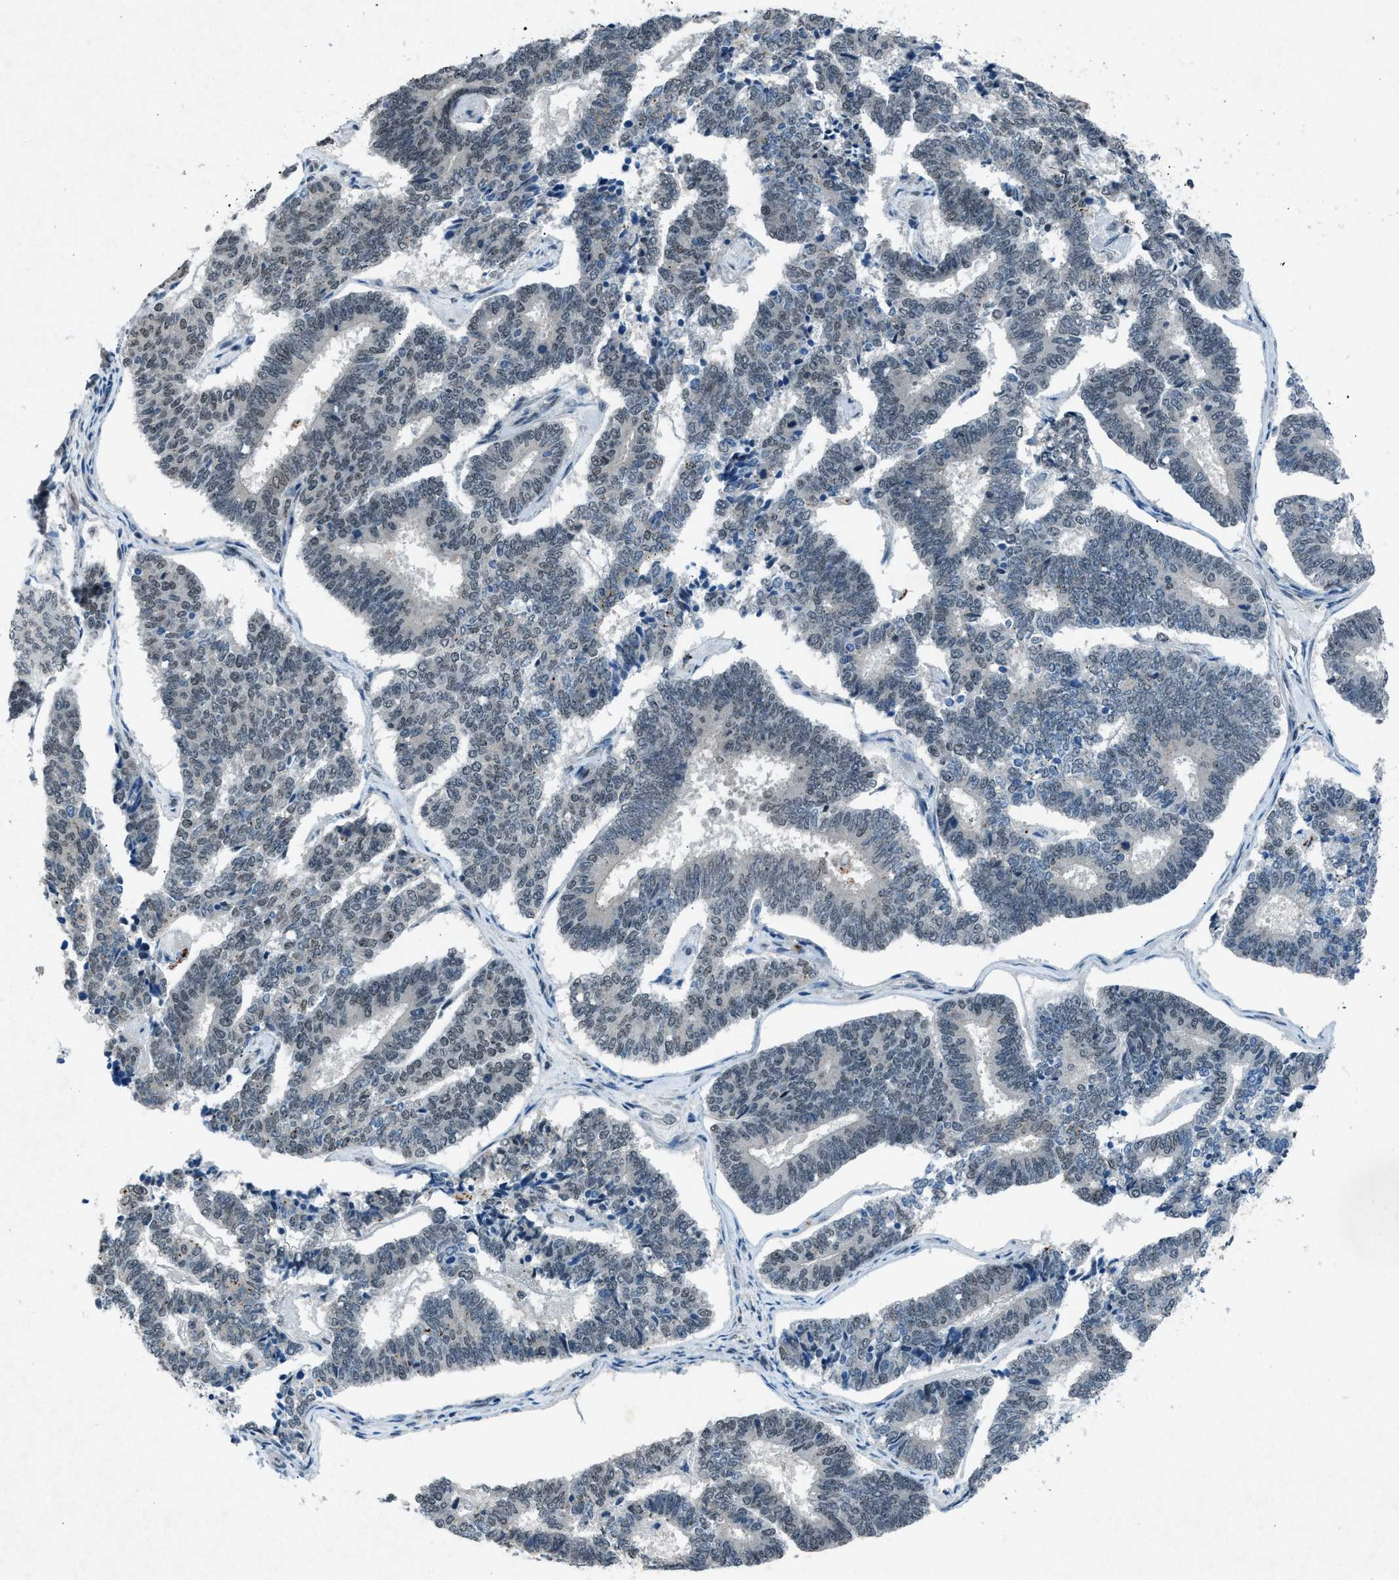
{"staining": {"intensity": "weak", "quantity": "<25%", "location": "nuclear"}, "tissue": "endometrial cancer", "cell_type": "Tumor cells", "image_type": "cancer", "snomed": [{"axis": "morphology", "description": "Adenocarcinoma, NOS"}, {"axis": "topography", "description": "Endometrium"}], "caption": "The immunohistochemistry (IHC) image has no significant positivity in tumor cells of endometrial cancer tissue.", "gene": "ADCY1", "patient": {"sex": "female", "age": 70}}